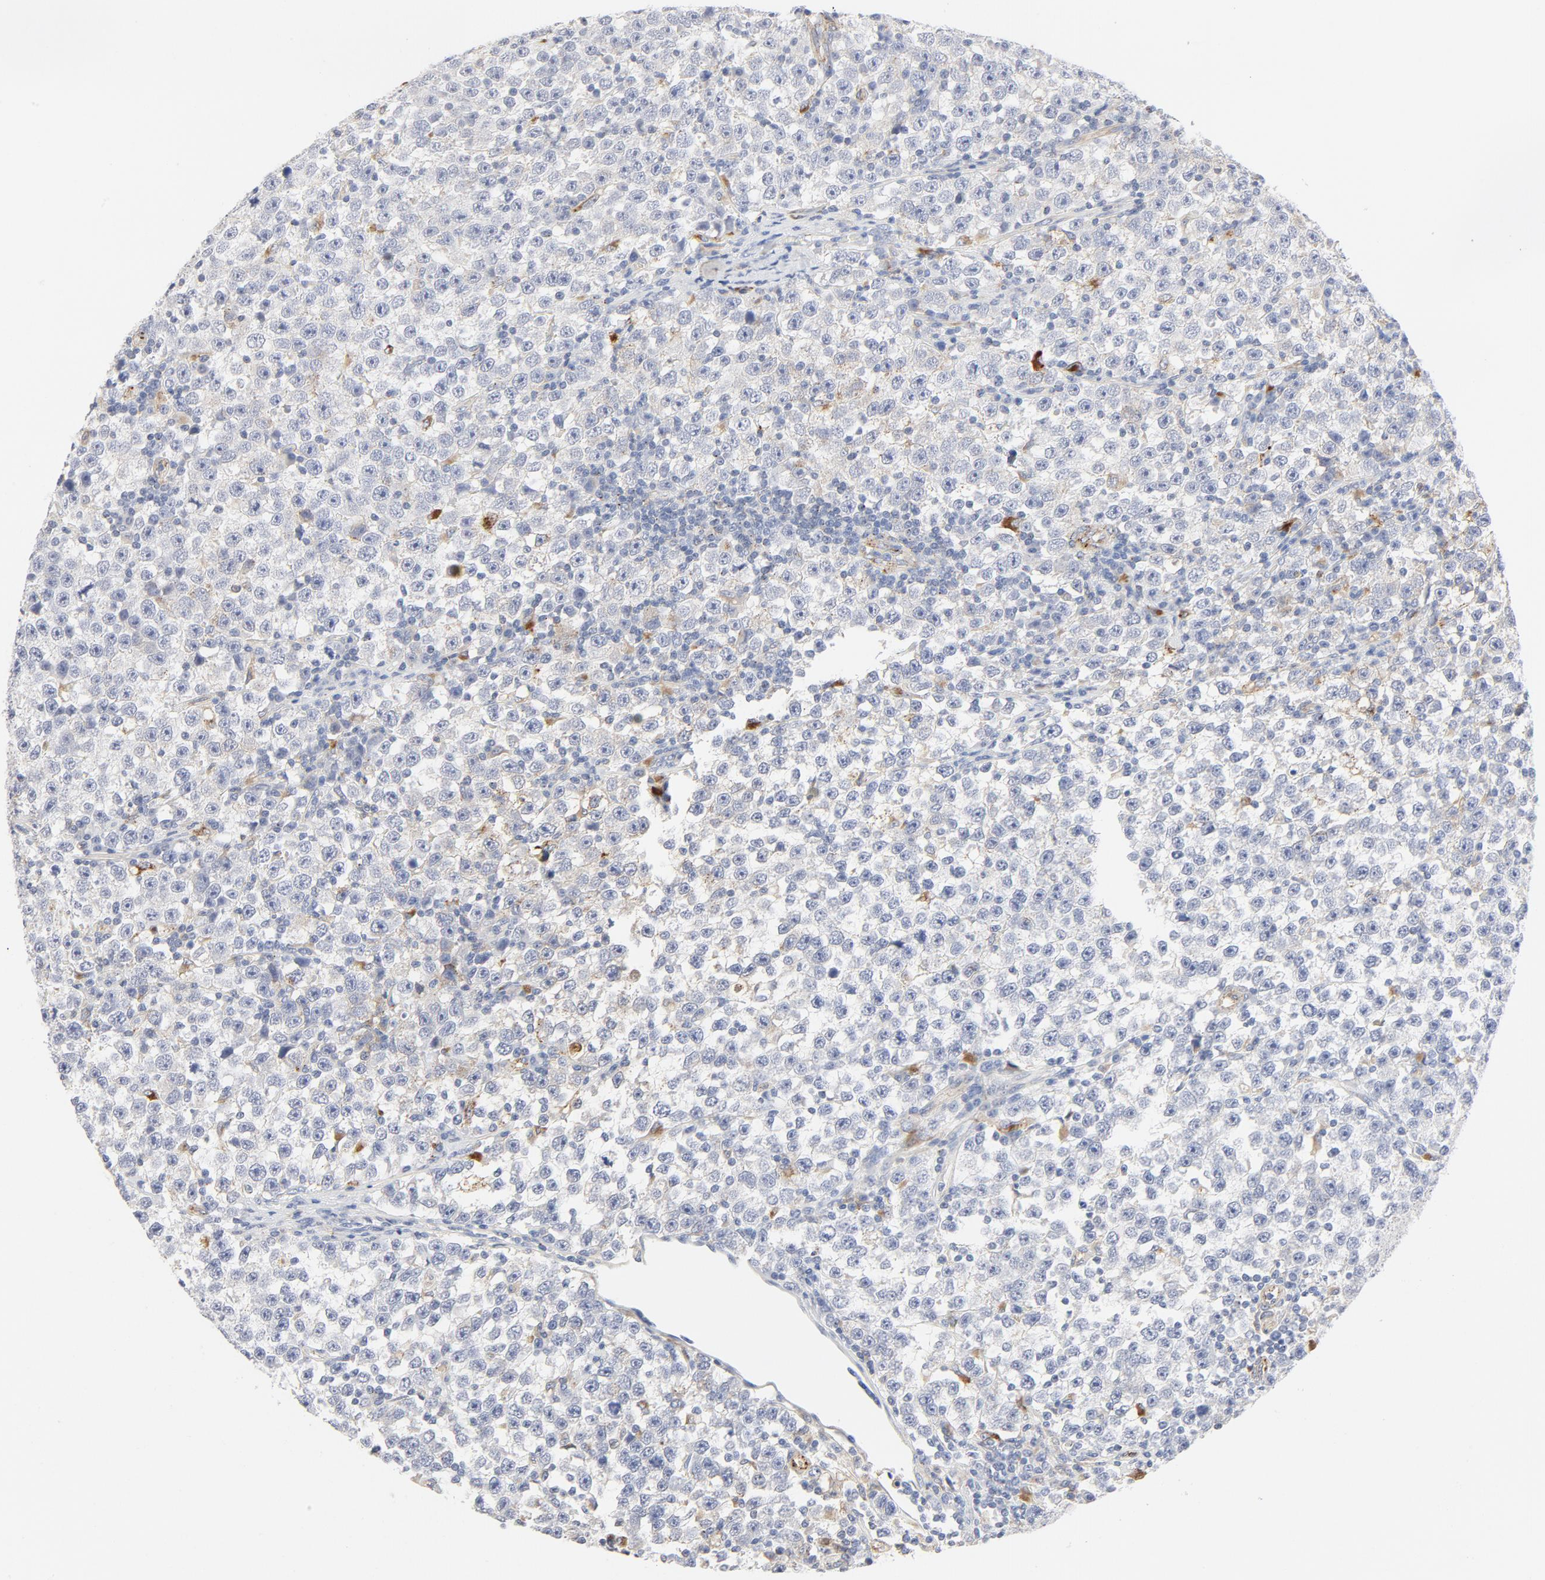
{"staining": {"intensity": "negative", "quantity": "none", "location": "none"}, "tissue": "testis cancer", "cell_type": "Tumor cells", "image_type": "cancer", "snomed": [{"axis": "morphology", "description": "Seminoma, NOS"}, {"axis": "topography", "description": "Testis"}], "caption": "There is no significant staining in tumor cells of testis cancer (seminoma).", "gene": "MAGEB17", "patient": {"sex": "male", "age": 43}}